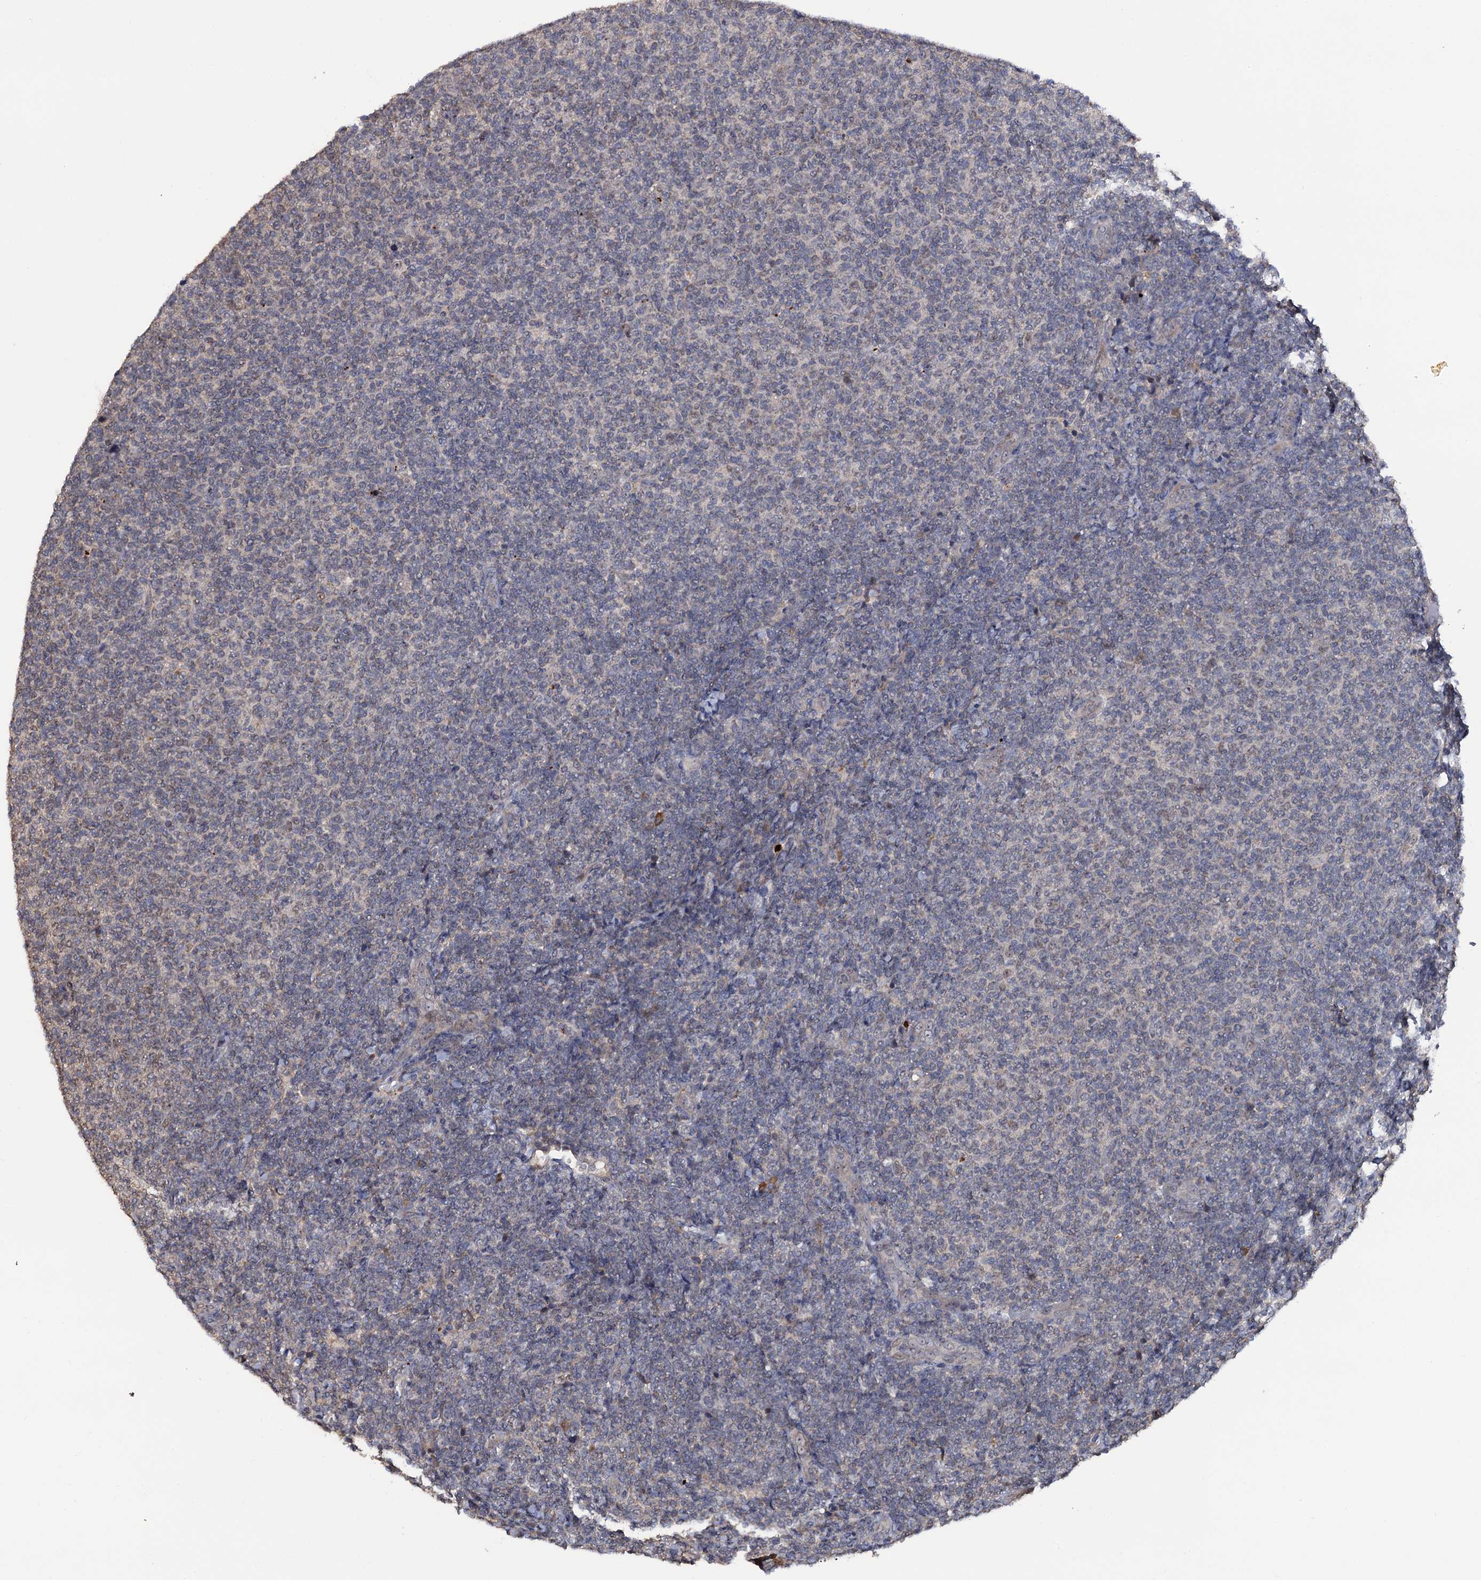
{"staining": {"intensity": "weak", "quantity": "<25%", "location": "nuclear"}, "tissue": "lymphoma", "cell_type": "Tumor cells", "image_type": "cancer", "snomed": [{"axis": "morphology", "description": "Malignant lymphoma, non-Hodgkin's type, Low grade"}, {"axis": "topography", "description": "Lymph node"}], "caption": "An IHC micrograph of low-grade malignant lymphoma, non-Hodgkin's type is shown. There is no staining in tumor cells of low-grade malignant lymphoma, non-Hodgkin's type. The staining is performed using DAB brown chromogen with nuclei counter-stained in using hematoxylin.", "gene": "LRRC63", "patient": {"sex": "male", "age": 66}}